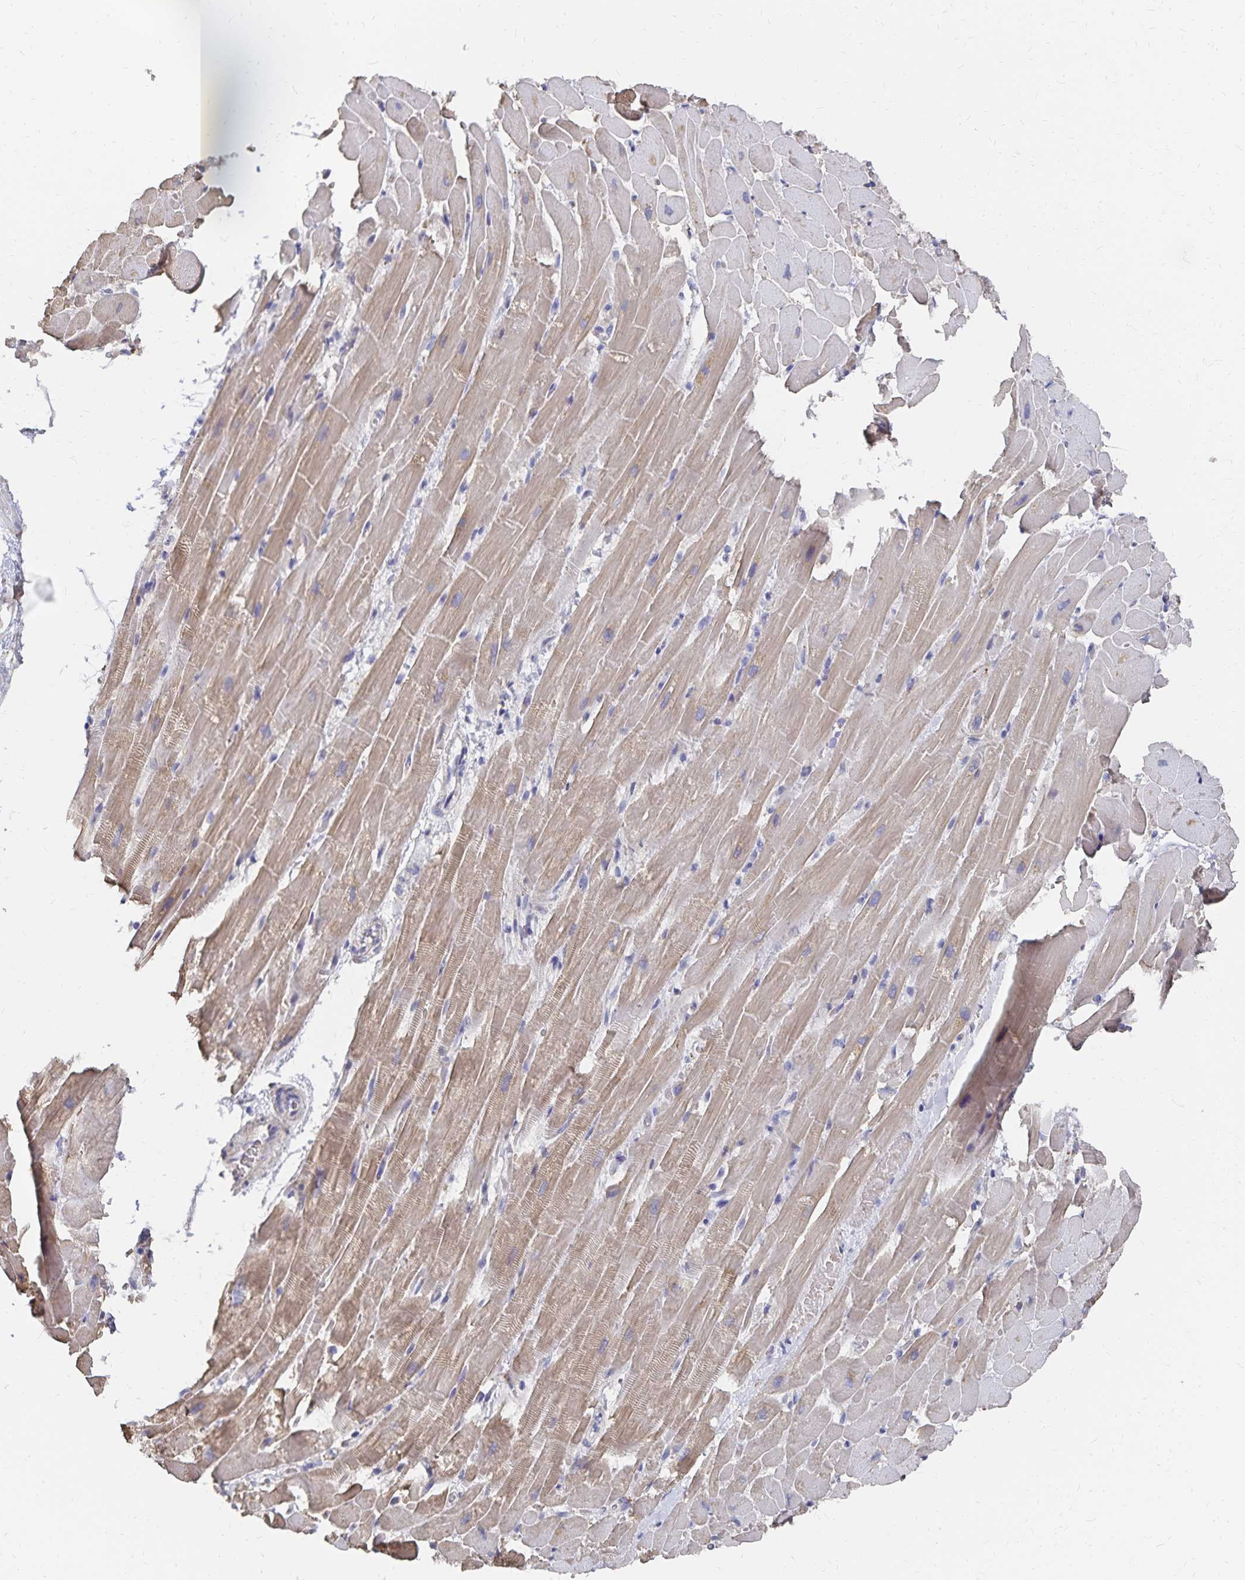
{"staining": {"intensity": "moderate", "quantity": "25%-75%", "location": "cytoplasmic/membranous"}, "tissue": "heart muscle", "cell_type": "Cardiomyocytes", "image_type": "normal", "snomed": [{"axis": "morphology", "description": "Normal tissue, NOS"}, {"axis": "topography", "description": "Heart"}], "caption": "IHC of normal heart muscle reveals medium levels of moderate cytoplasmic/membranous staining in approximately 25%-75% of cardiomyocytes. The staining is performed using DAB brown chromogen to label protein expression. The nuclei are counter-stained blue using hematoxylin.", "gene": "KISS1", "patient": {"sex": "male", "age": 37}}